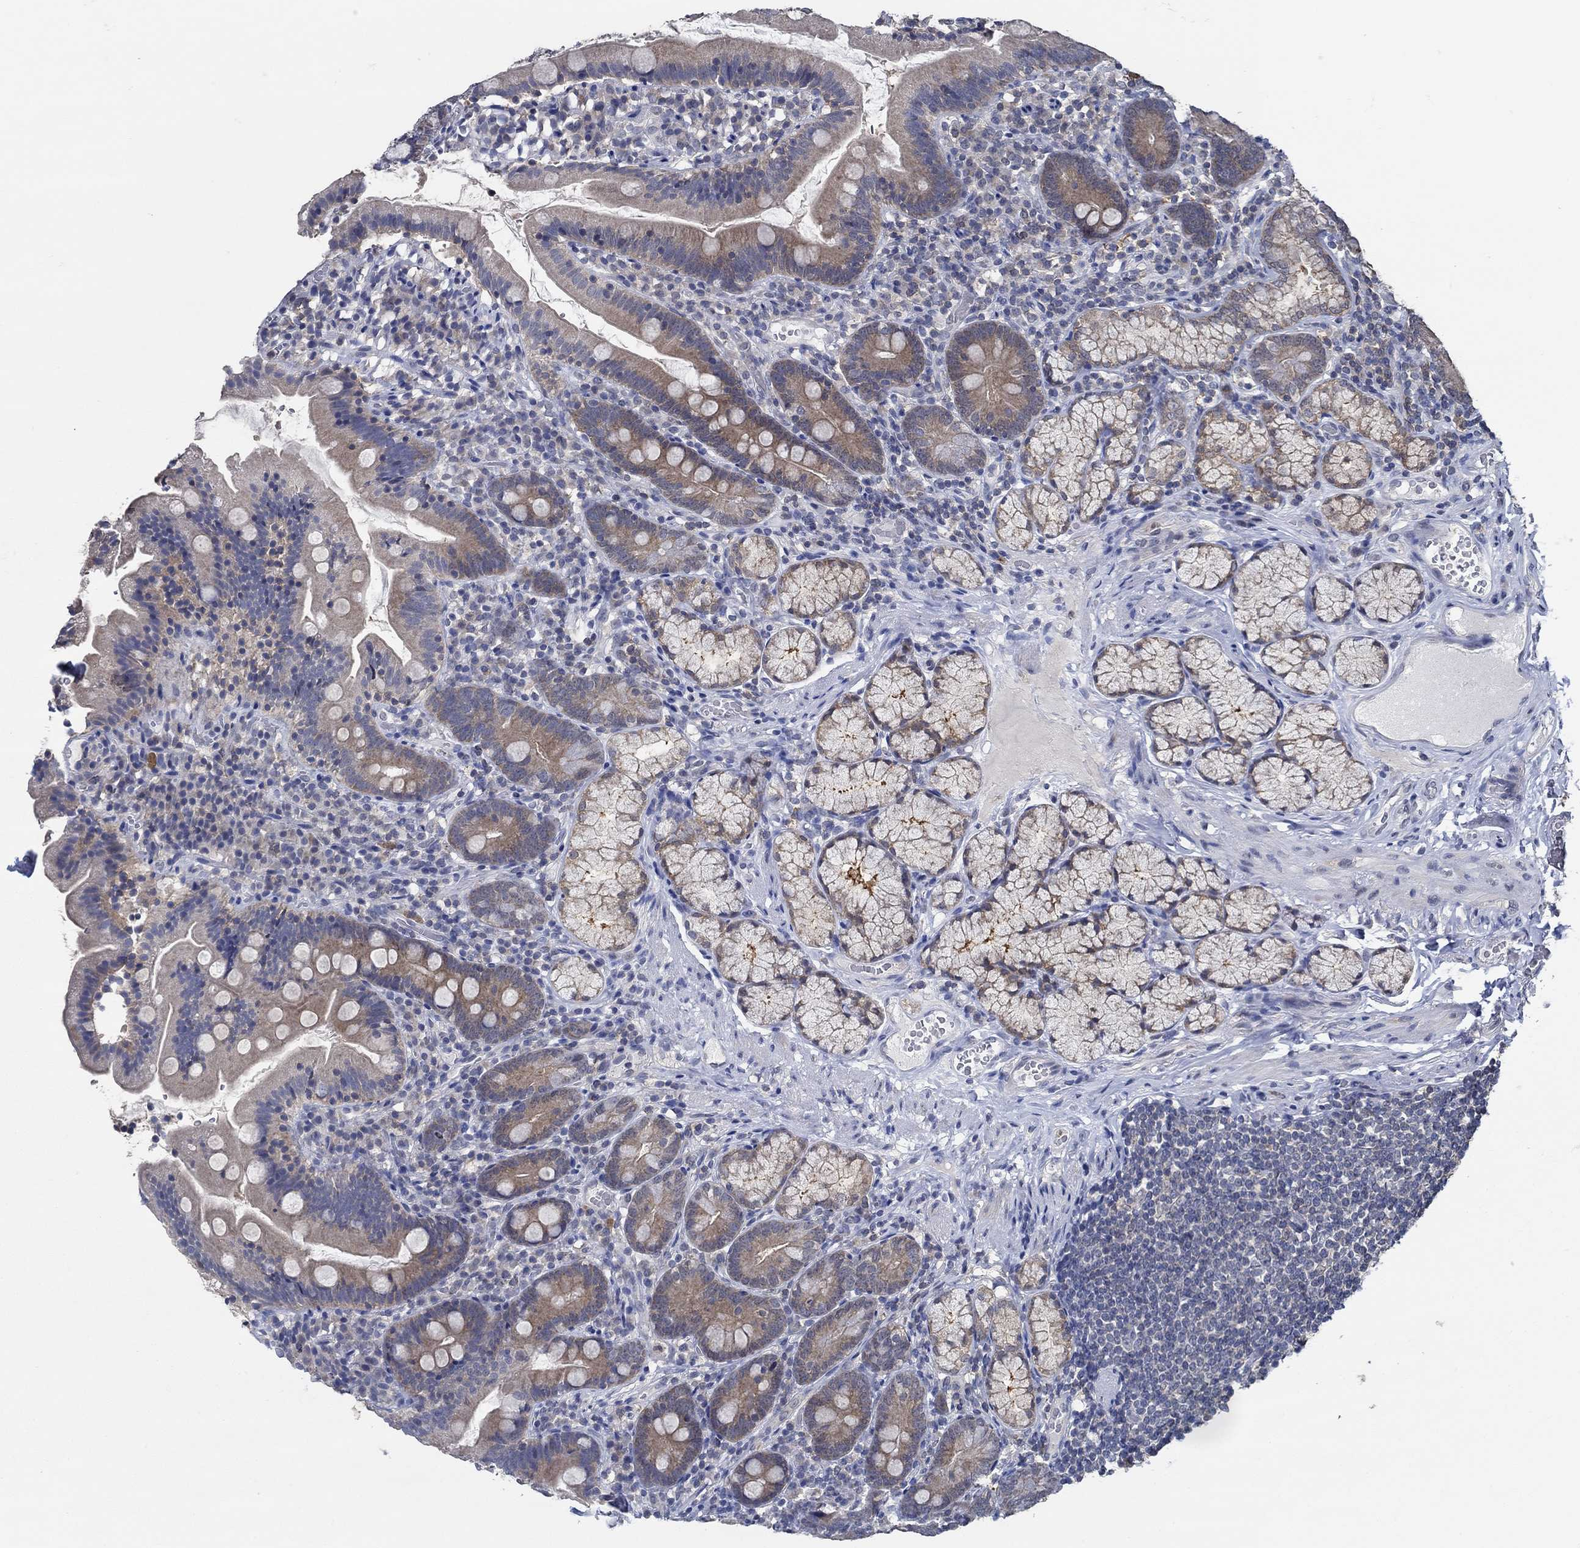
{"staining": {"intensity": "weak", "quantity": "25%-75%", "location": "cytoplasmic/membranous"}, "tissue": "duodenum", "cell_type": "Glandular cells", "image_type": "normal", "snomed": [{"axis": "morphology", "description": "Normal tissue, NOS"}, {"axis": "topography", "description": "Duodenum"}], "caption": "About 25%-75% of glandular cells in benign duodenum exhibit weak cytoplasmic/membranous protein staining as visualized by brown immunohistochemical staining.", "gene": "DACT1", "patient": {"sex": "female", "age": 67}}